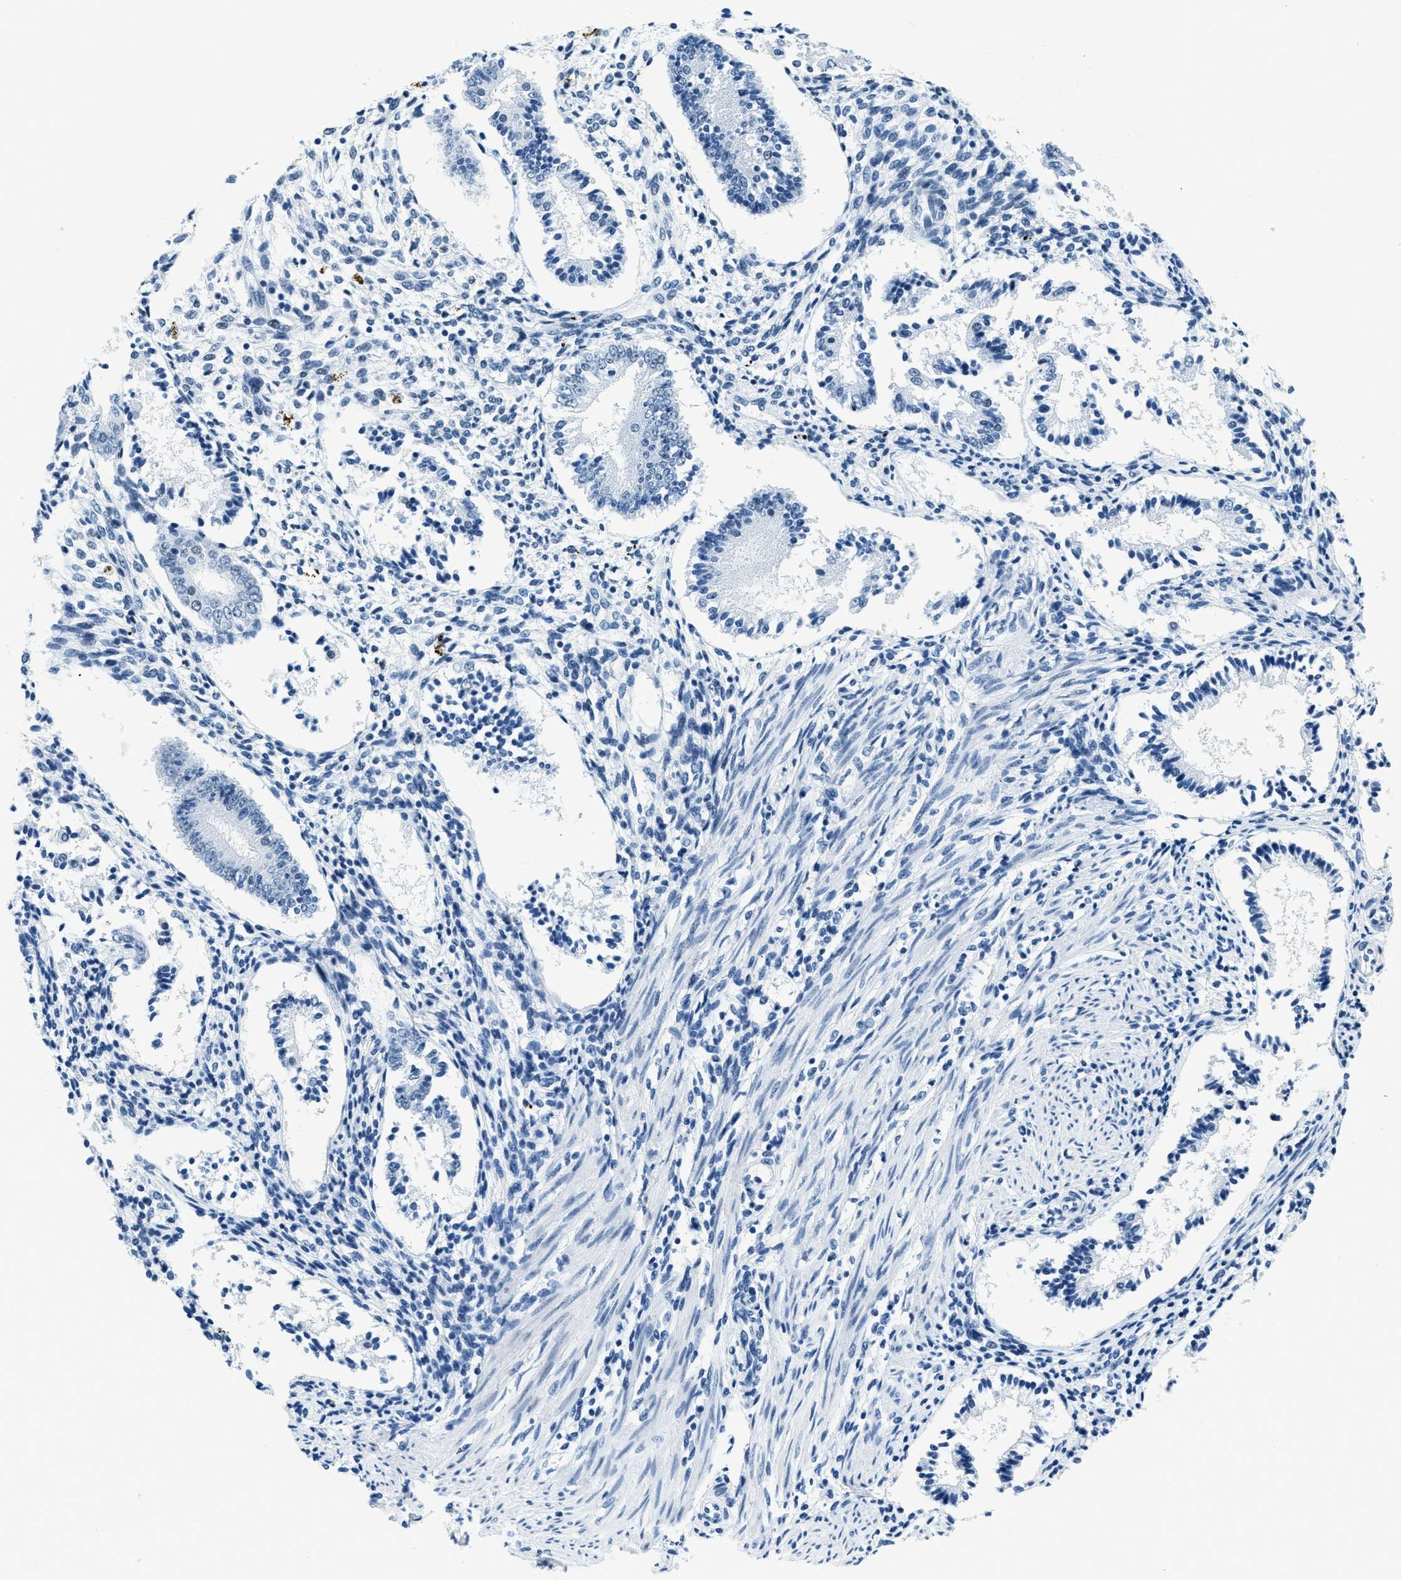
{"staining": {"intensity": "negative", "quantity": "none", "location": "none"}, "tissue": "endometrium", "cell_type": "Cells in endometrial stroma", "image_type": "normal", "snomed": [{"axis": "morphology", "description": "Normal tissue, NOS"}, {"axis": "topography", "description": "Endometrium"}], "caption": "High magnification brightfield microscopy of benign endometrium stained with DAB (brown) and counterstained with hematoxylin (blue): cells in endometrial stroma show no significant staining.", "gene": "PLA2G2A", "patient": {"sex": "female", "age": 42}}